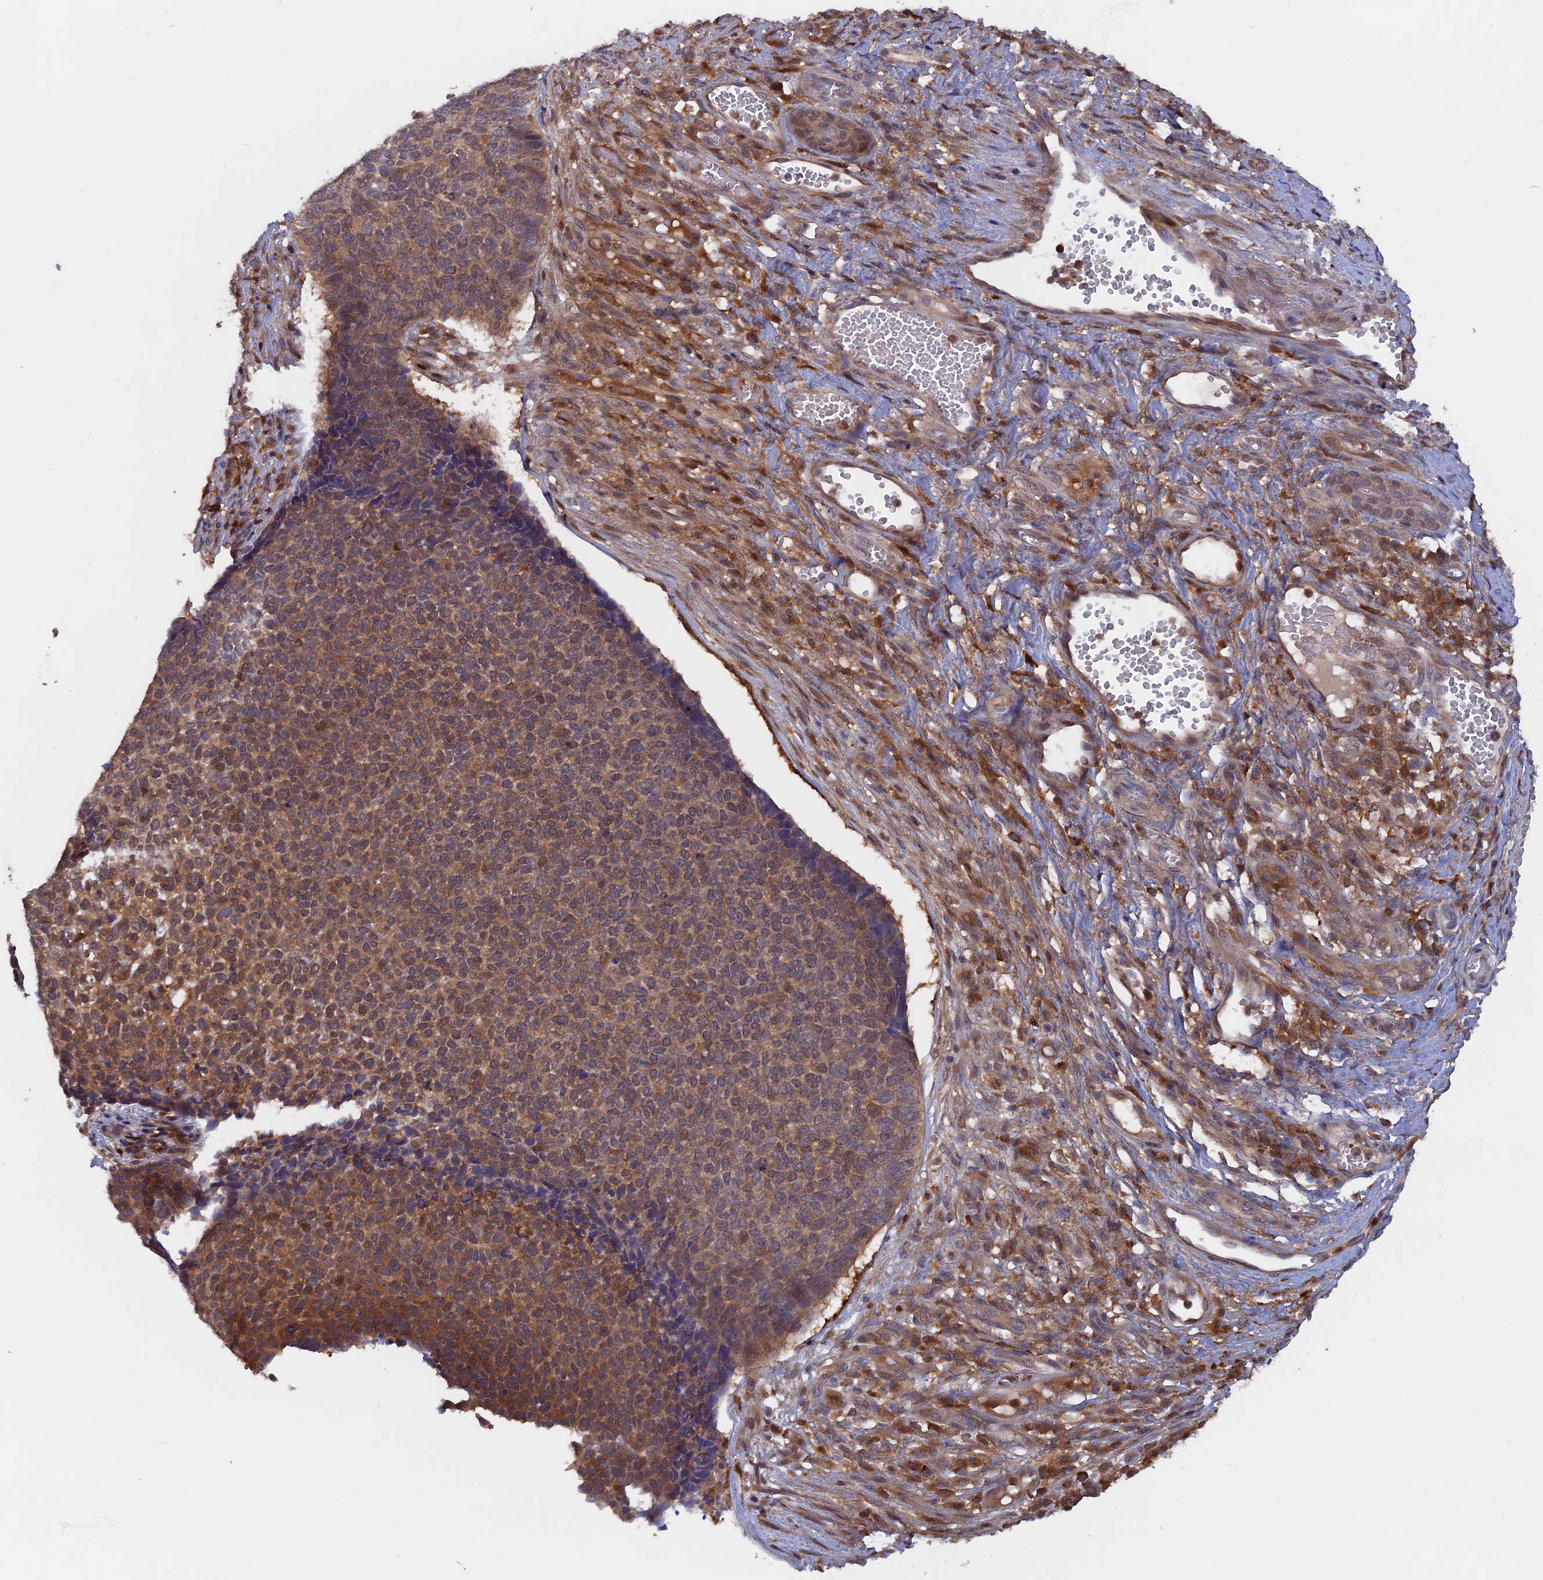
{"staining": {"intensity": "moderate", "quantity": ">75%", "location": "cytoplasmic/membranous"}, "tissue": "skin cancer", "cell_type": "Tumor cells", "image_type": "cancer", "snomed": [{"axis": "morphology", "description": "Basal cell carcinoma"}, {"axis": "topography", "description": "Skin"}], "caption": "This micrograph shows IHC staining of skin basal cell carcinoma, with medium moderate cytoplasmic/membranous expression in about >75% of tumor cells.", "gene": "BLVRA", "patient": {"sex": "female", "age": 84}}